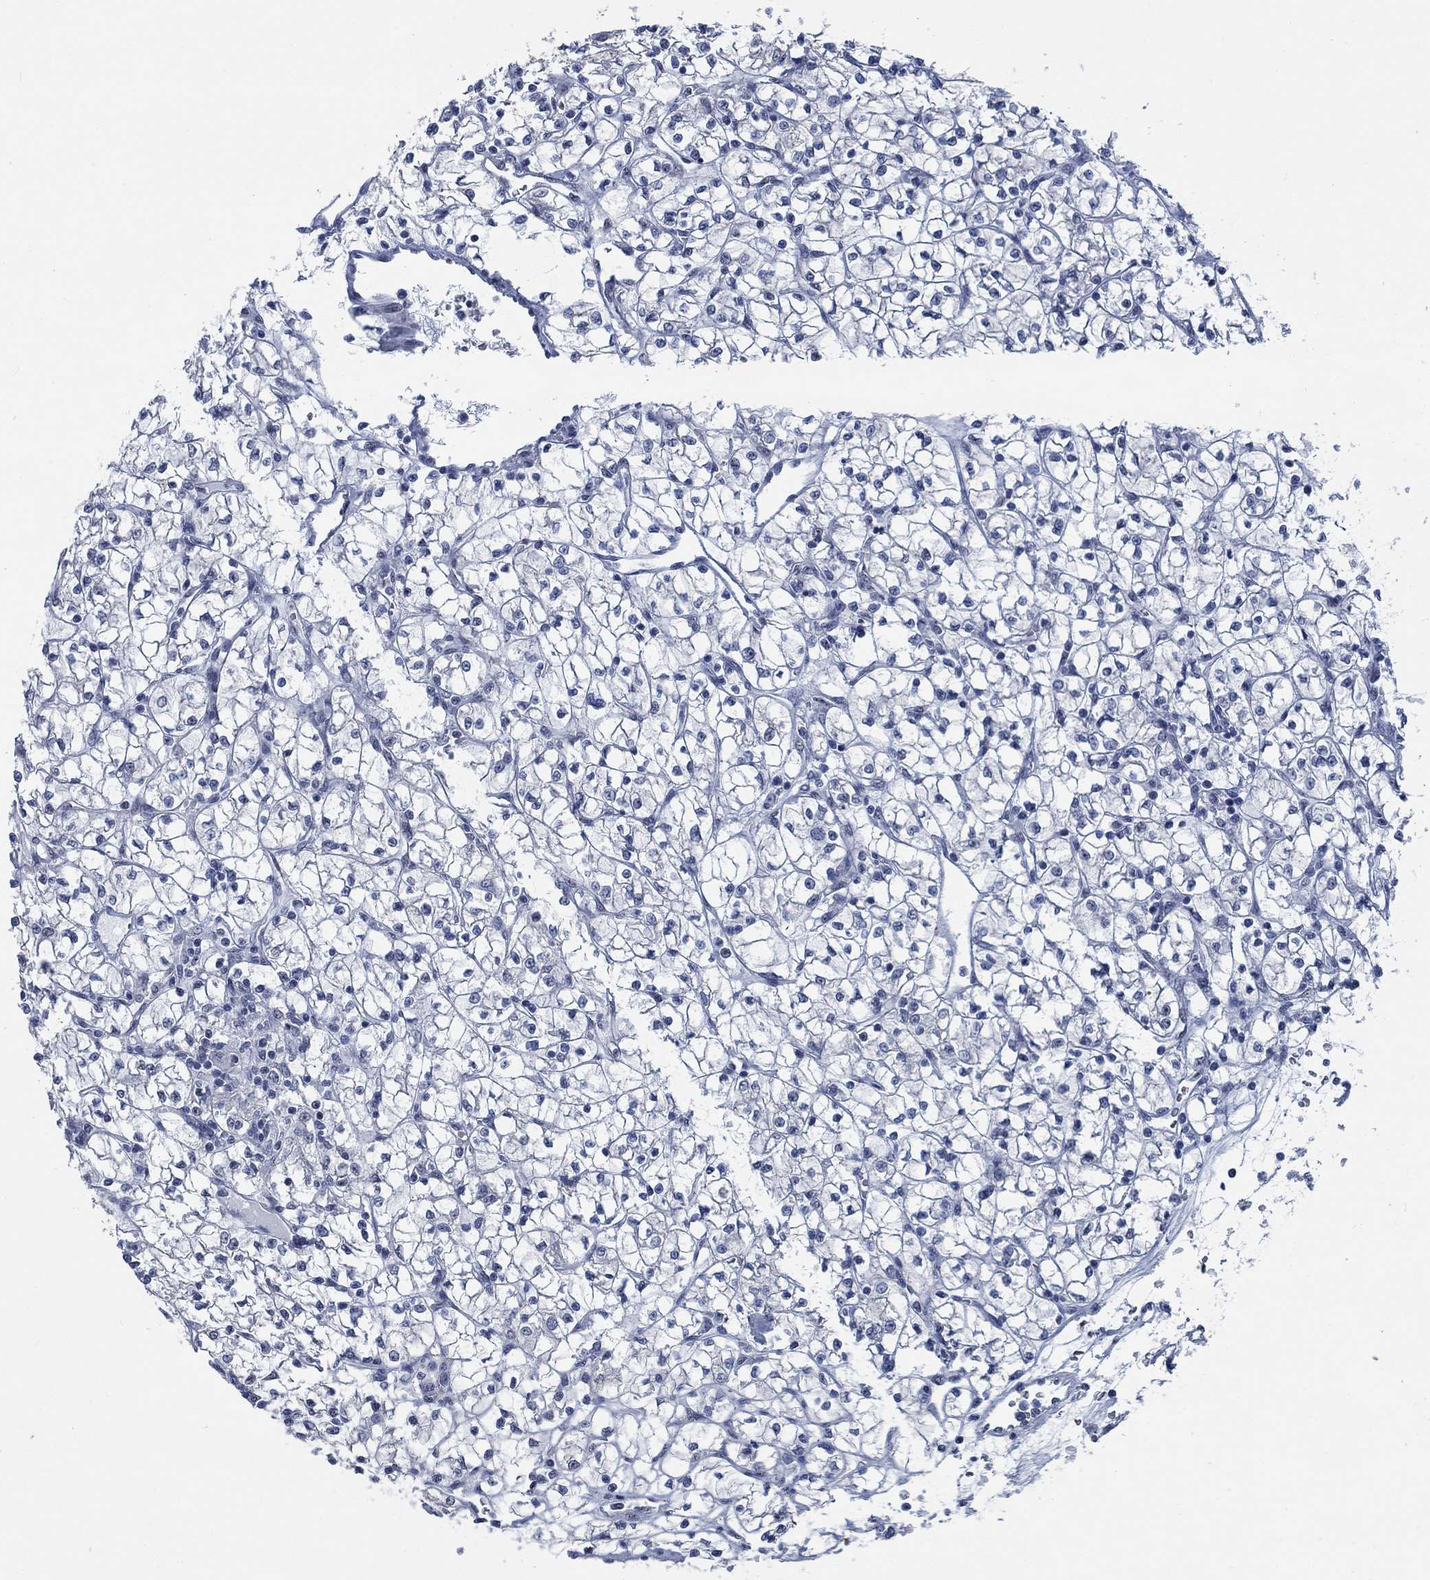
{"staining": {"intensity": "negative", "quantity": "none", "location": "none"}, "tissue": "renal cancer", "cell_type": "Tumor cells", "image_type": "cancer", "snomed": [{"axis": "morphology", "description": "Adenocarcinoma, NOS"}, {"axis": "topography", "description": "Kidney"}], "caption": "Human renal cancer (adenocarcinoma) stained for a protein using IHC displays no expression in tumor cells.", "gene": "OBSCN", "patient": {"sex": "female", "age": 64}}